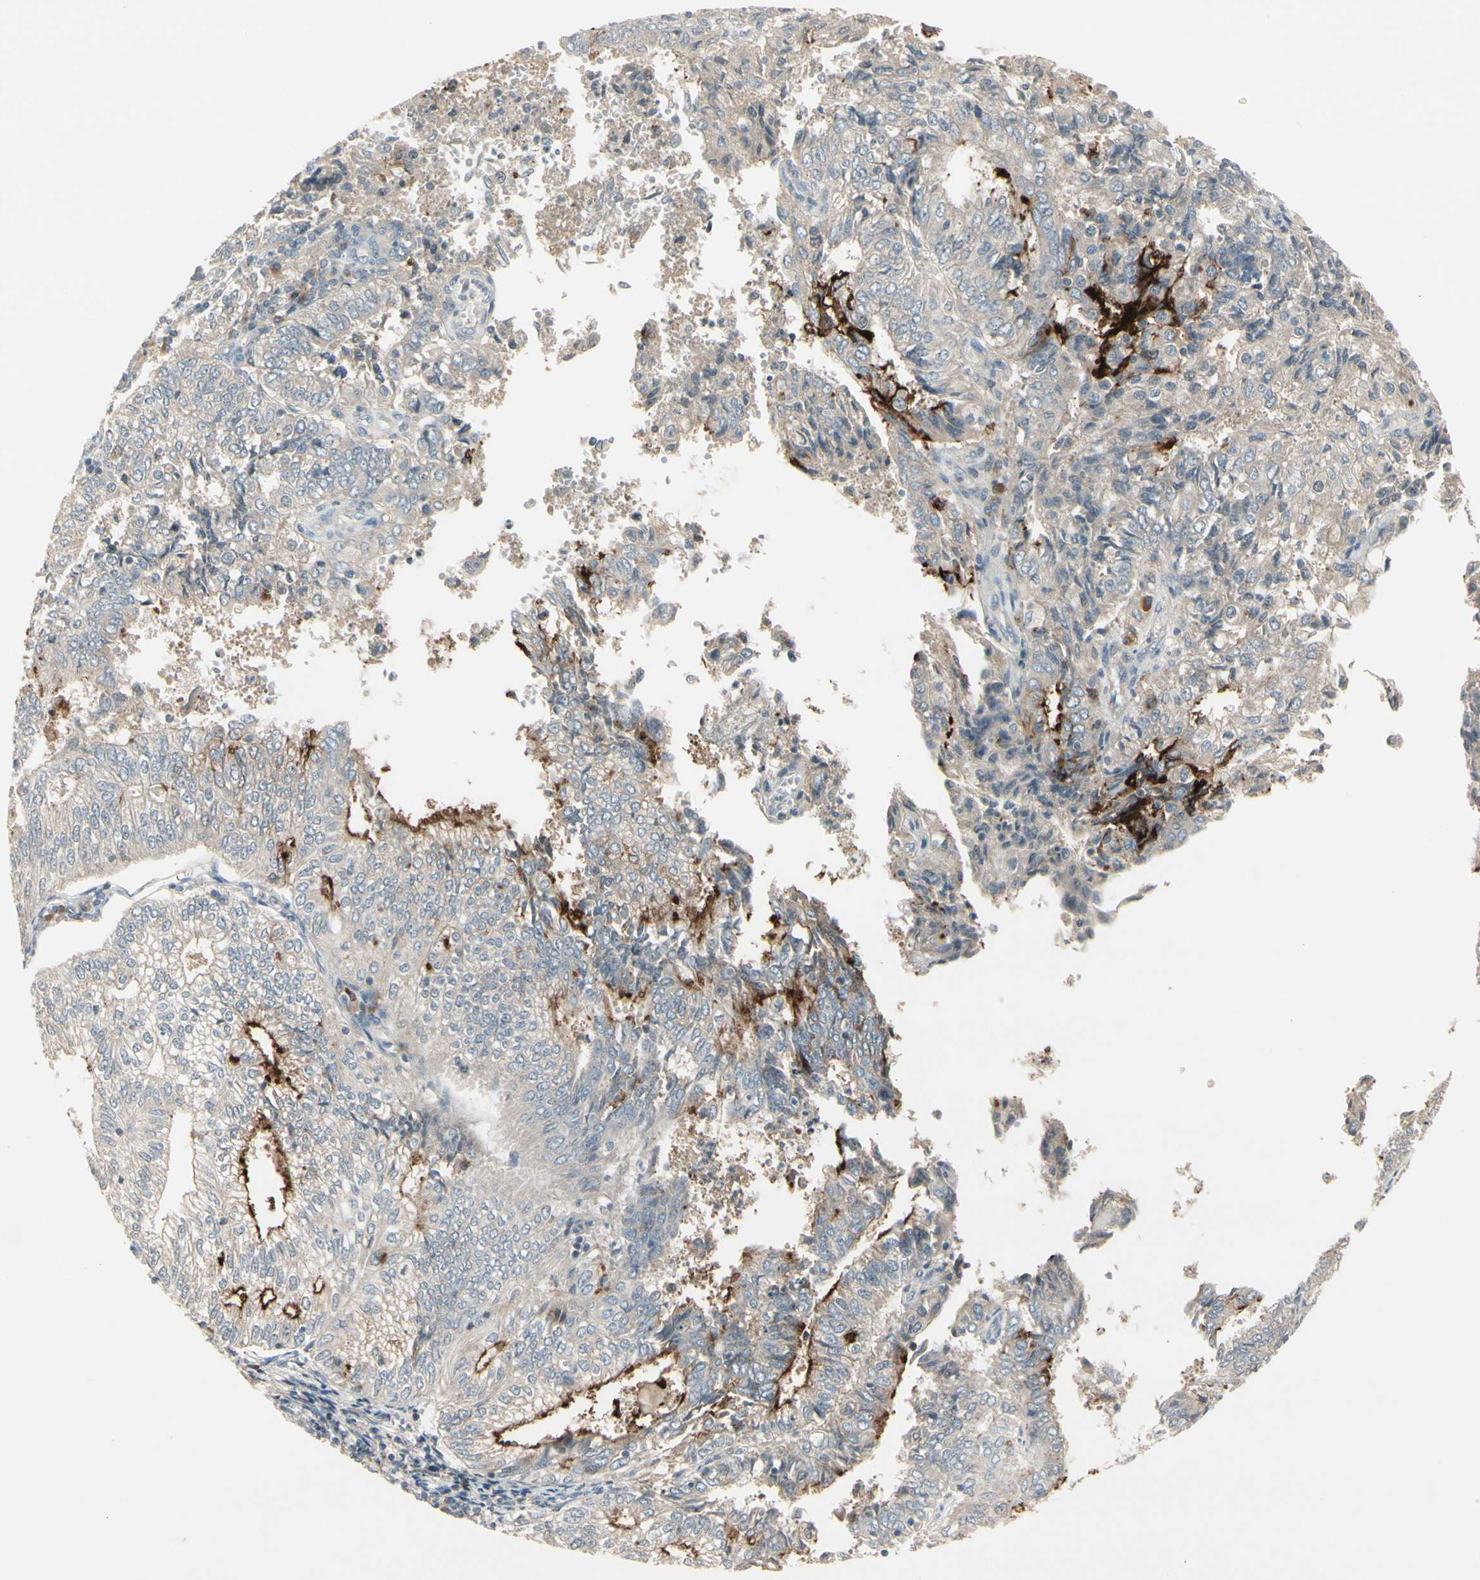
{"staining": {"intensity": "strong", "quantity": "<25%", "location": "cytoplasmic/membranous"}, "tissue": "endometrial cancer", "cell_type": "Tumor cells", "image_type": "cancer", "snomed": [{"axis": "morphology", "description": "Adenocarcinoma, NOS"}, {"axis": "topography", "description": "Endometrium"}], "caption": "The micrograph shows staining of adenocarcinoma (endometrial), revealing strong cytoplasmic/membranous protein positivity (brown color) within tumor cells.", "gene": "FHDC1", "patient": {"sex": "female", "age": 69}}